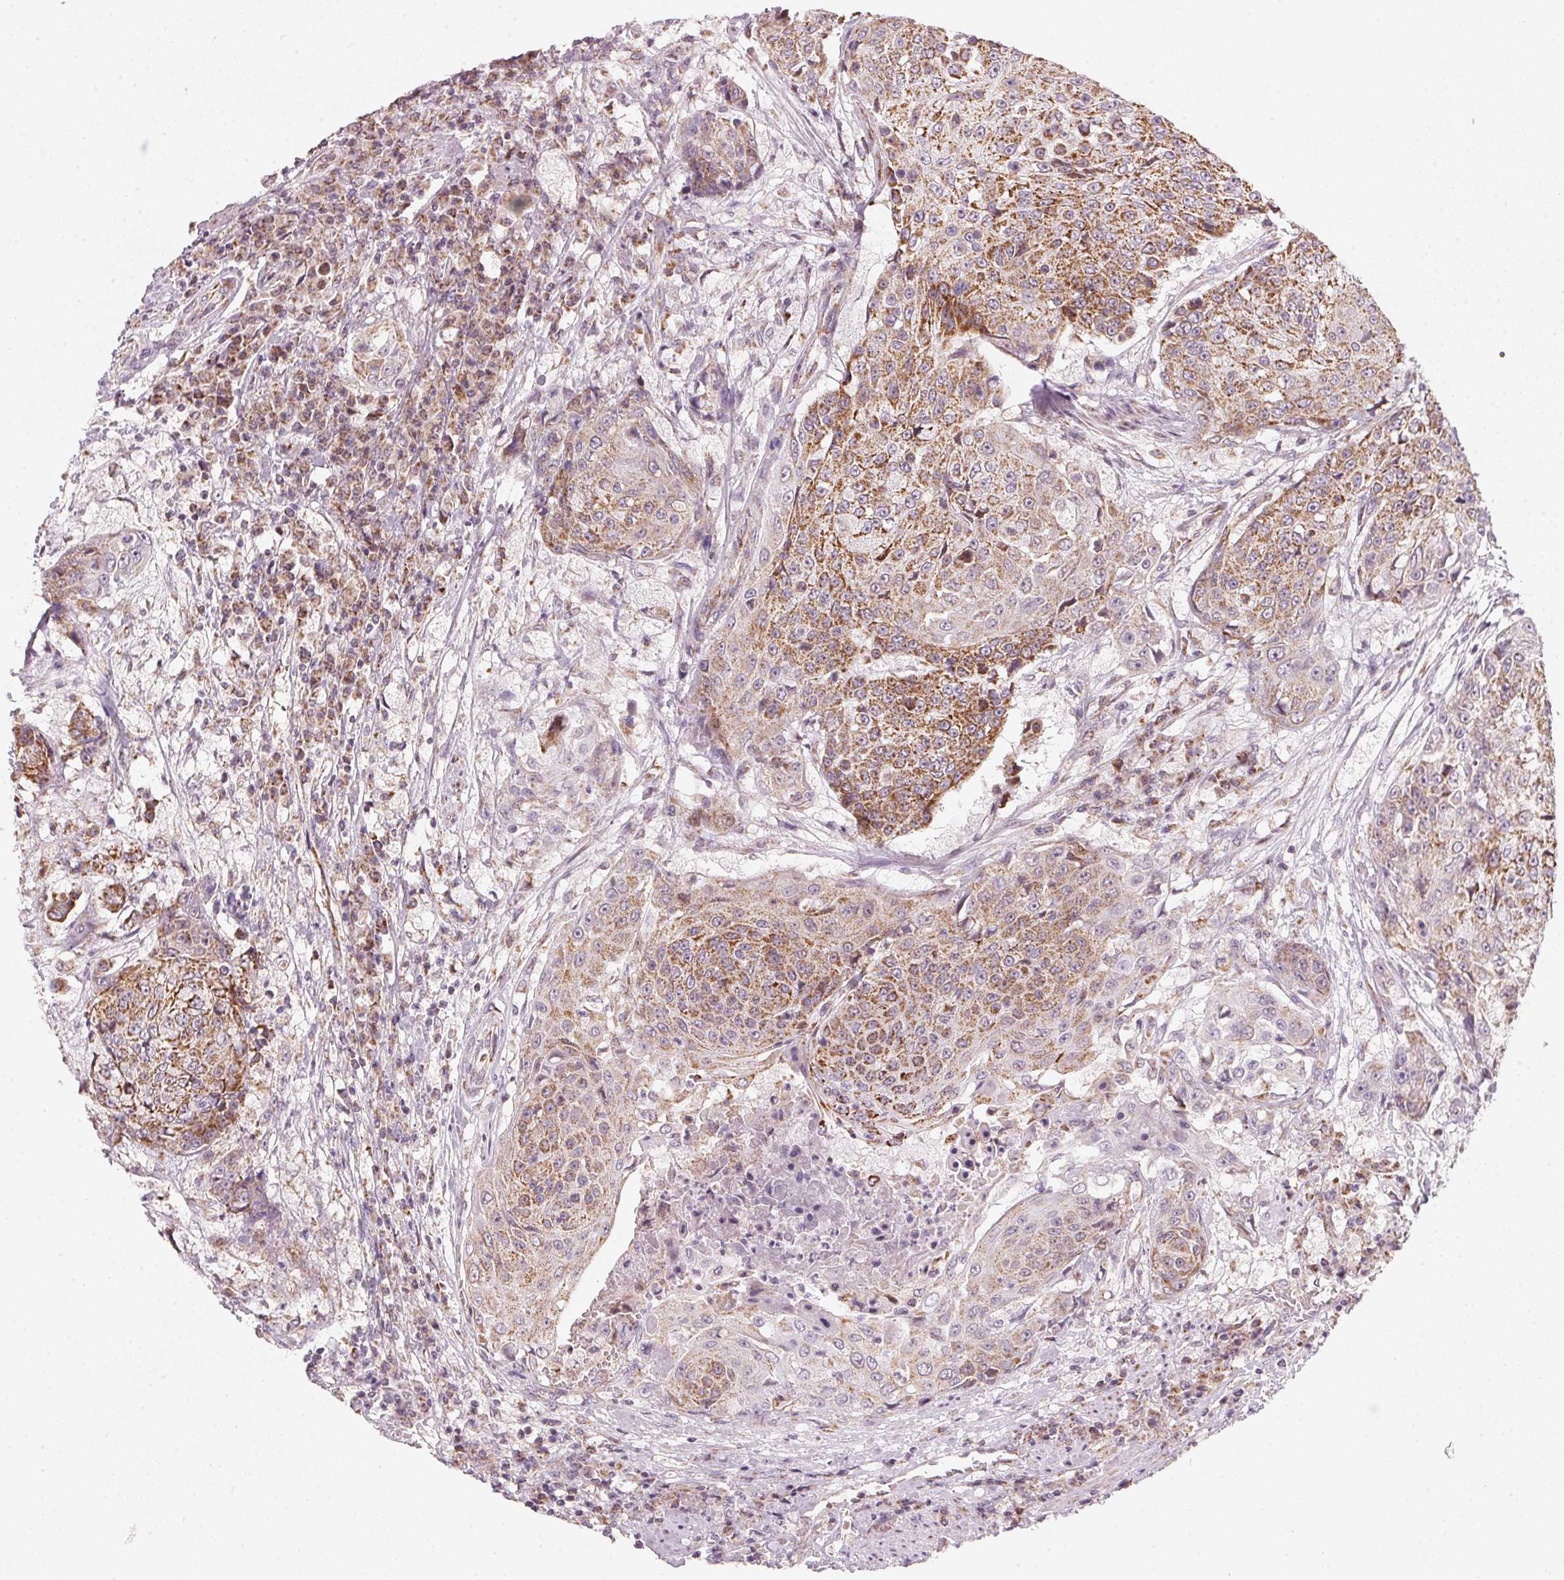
{"staining": {"intensity": "moderate", "quantity": ">75%", "location": "cytoplasmic/membranous"}, "tissue": "urothelial cancer", "cell_type": "Tumor cells", "image_type": "cancer", "snomed": [{"axis": "morphology", "description": "Urothelial carcinoma, High grade"}, {"axis": "topography", "description": "Urinary bladder"}], "caption": "DAB immunohistochemical staining of urothelial cancer displays moderate cytoplasmic/membranous protein staining in about >75% of tumor cells.", "gene": "COQ7", "patient": {"sex": "female", "age": 63}}